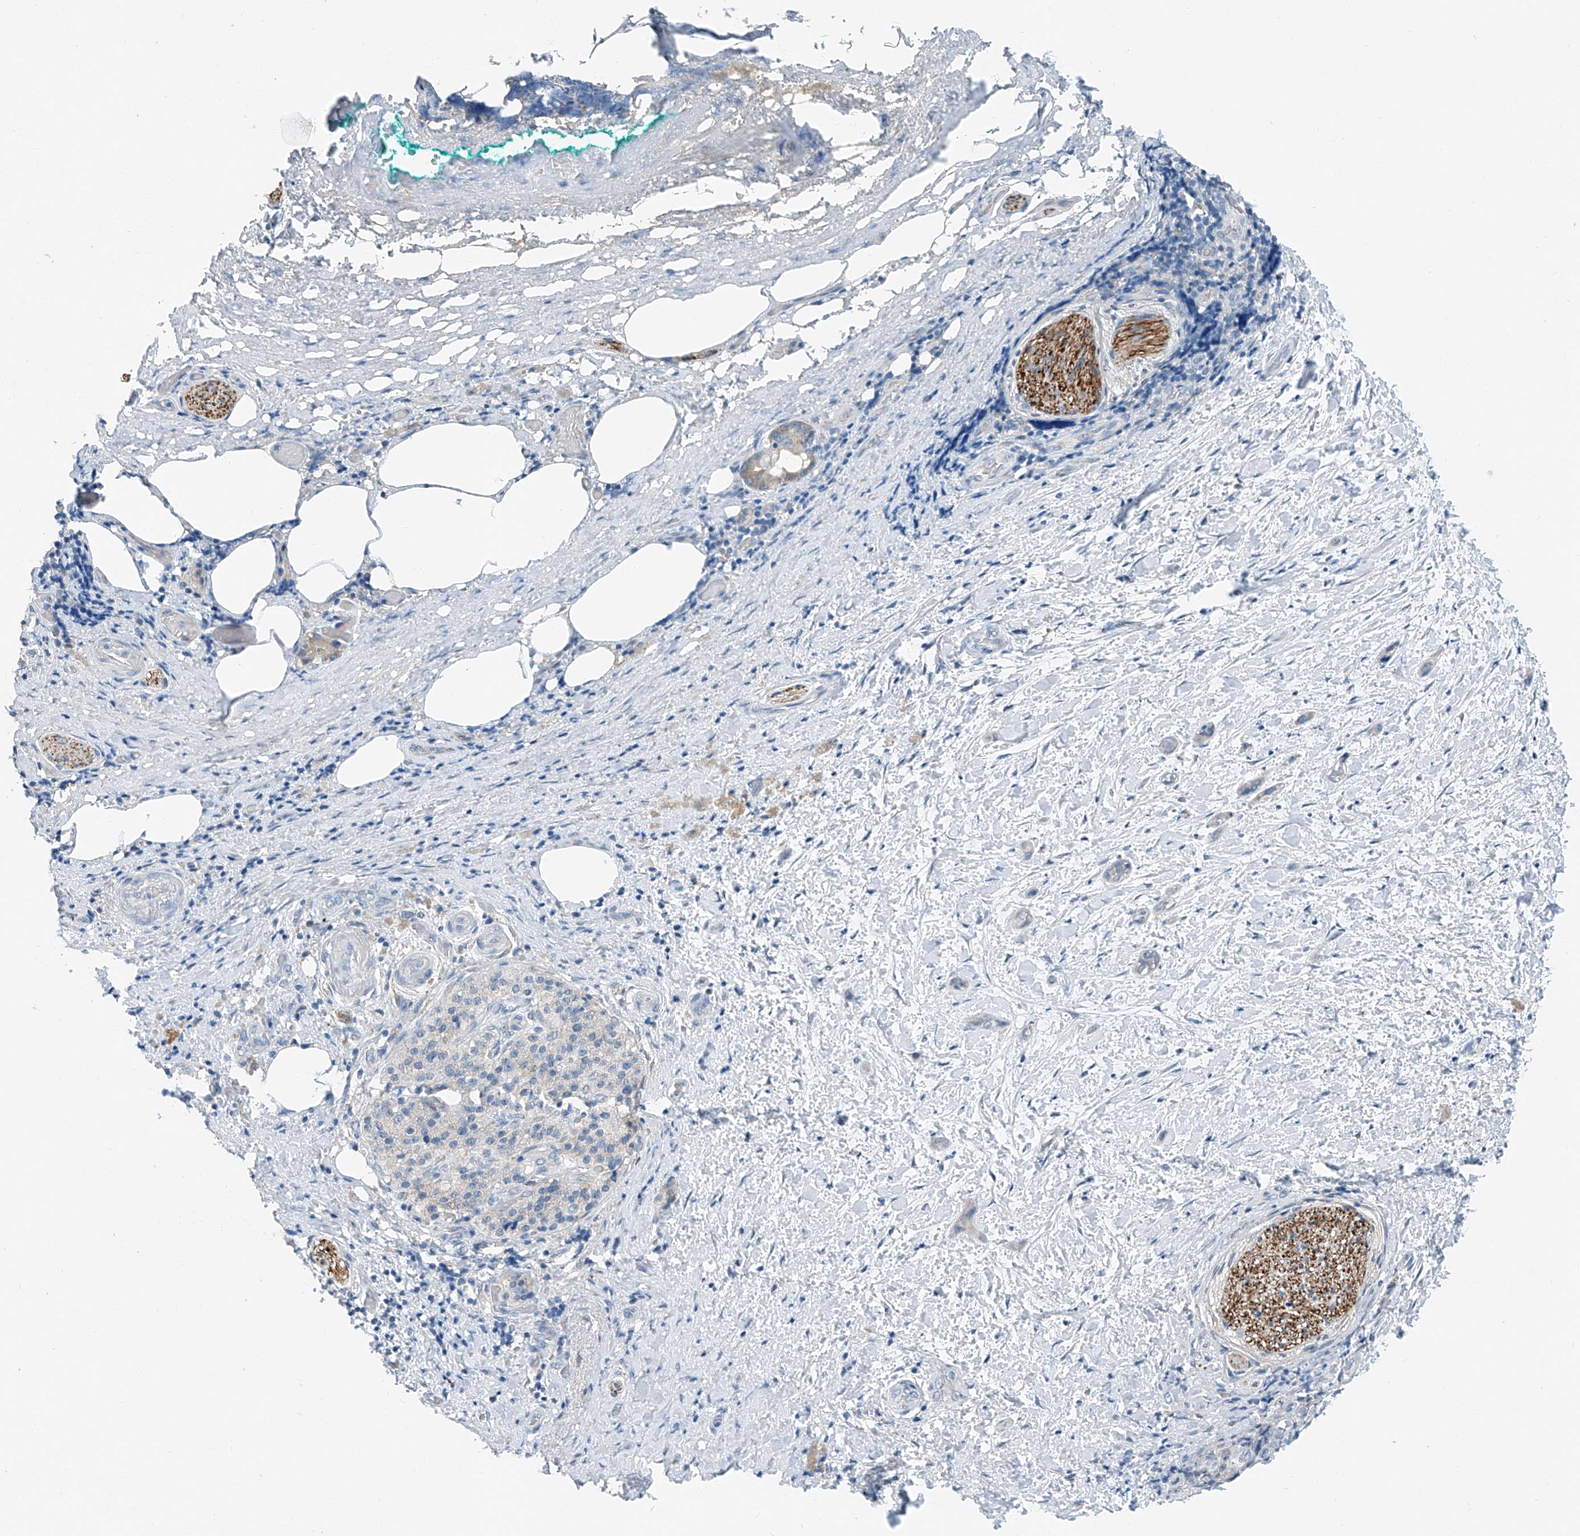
{"staining": {"intensity": "negative", "quantity": "none", "location": "none"}, "tissue": "pancreatic cancer", "cell_type": "Tumor cells", "image_type": "cancer", "snomed": [{"axis": "morphology", "description": "Normal tissue, NOS"}, {"axis": "morphology", "description": "Adenocarcinoma, NOS"}, {"axis": "topography", "description": "Pancreas"}, {"axis": "topography", "description": "Peripheral nerve tissue"}], "caption": "Immunohistochemistry (IHC) of adenocarcinoma (pancreatic) exhibits no staining in tumor cells. The staining is performed using DAB brown chromogen with nuclei counter-stained in using hematoxylin.", "gene": "MDGA1", "patient": {"sex": "female", "age": 63}}